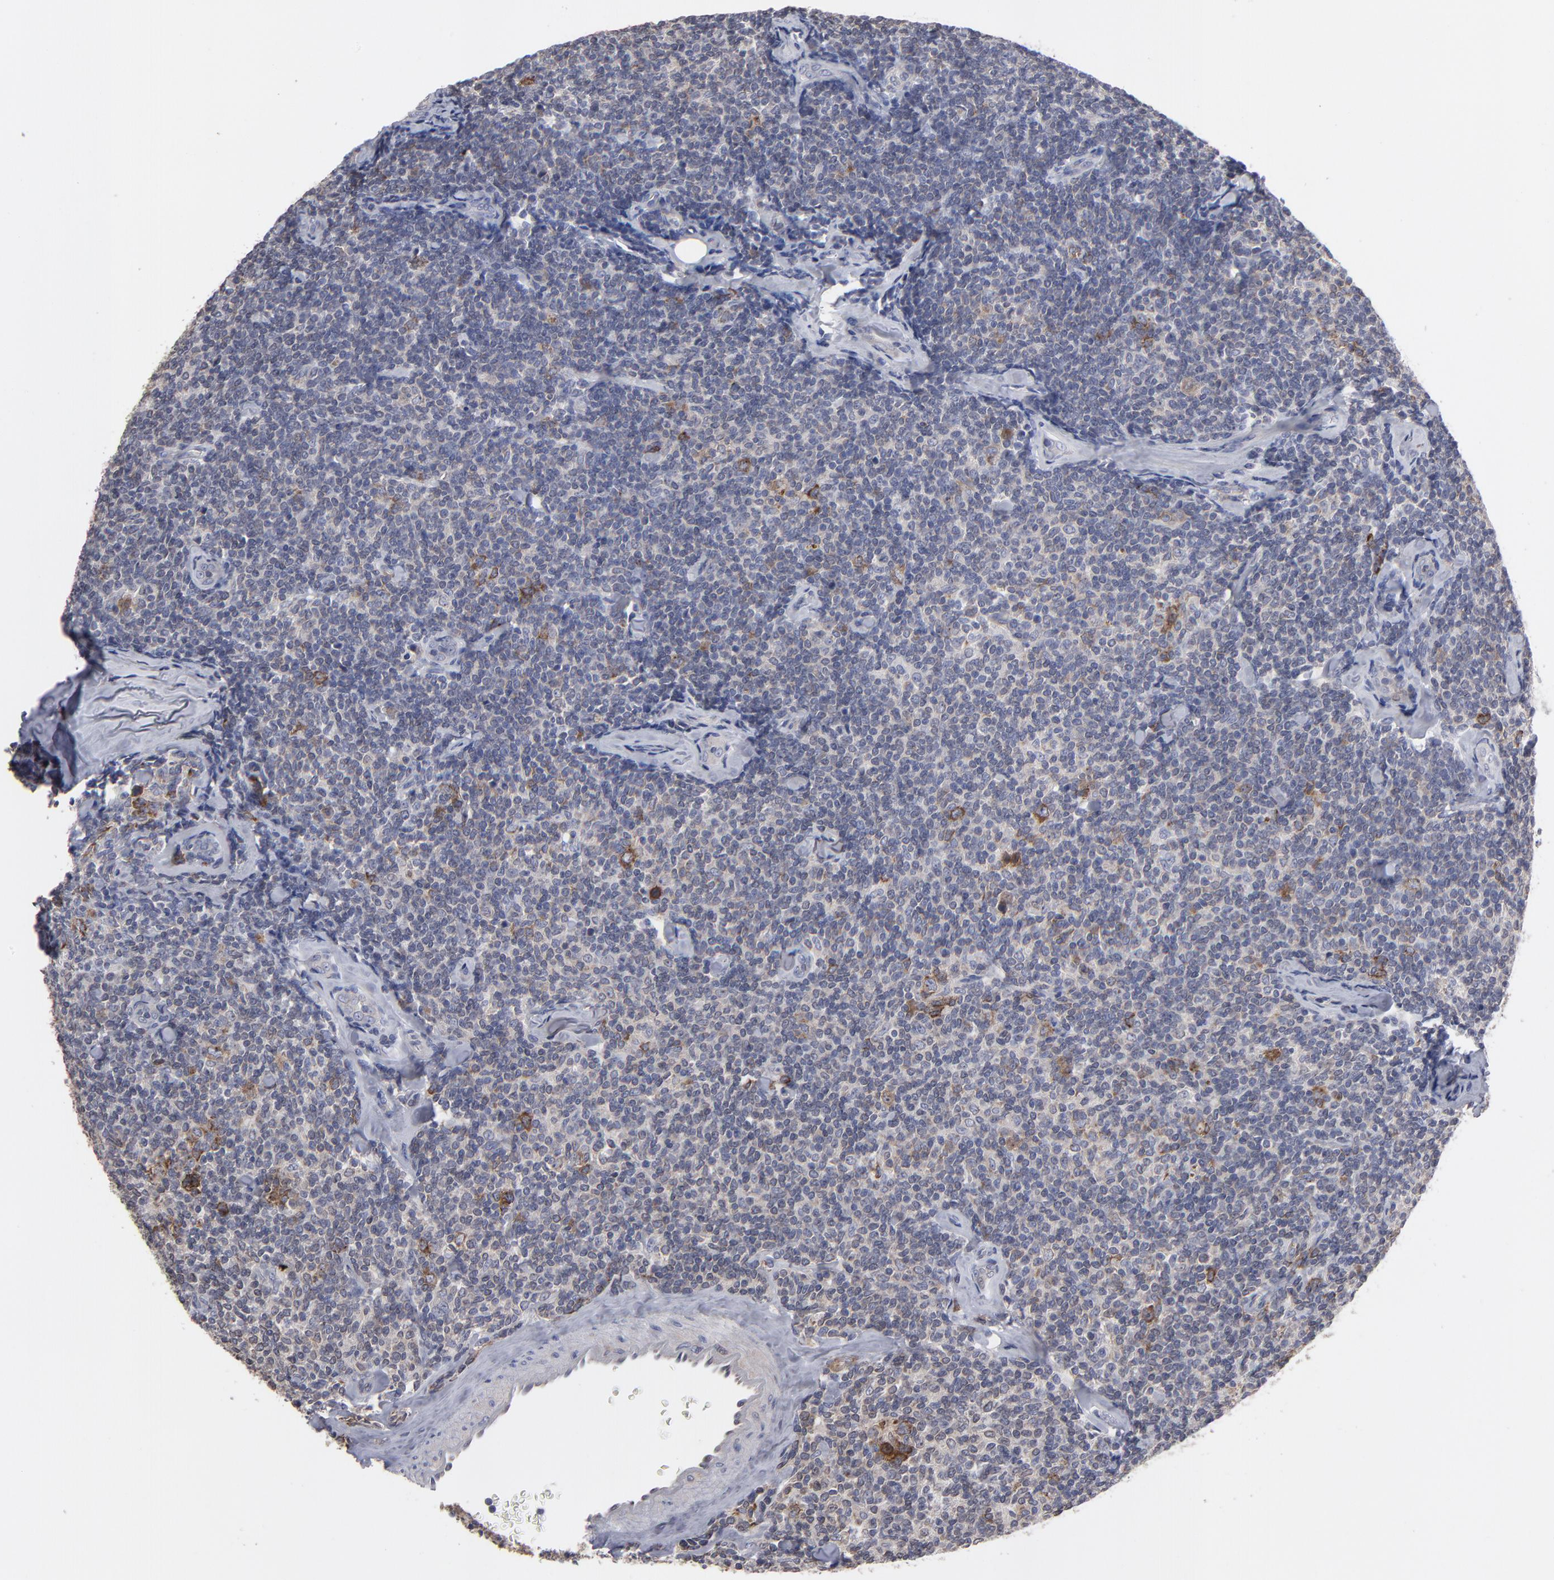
{"staining": {"intensity": "weak", "quantity": "25%-75%", "location": "cytoplasmic/membranous"}, "tissue": "lymphoma", "cell_type": "Tumor cells", "image_type": "cancer", "snomed": [{"axis": "morphology", "description": "Malignant lymphoma, non-Hodgkin's type, Low grade"}, {"axis": "topography", "description": "Lymph node"}], "caption": "Immunohistochemical staining of human malignant lymphoma, non-Hodgkin's type (low-grade) displays weak cytoplasmic/membranous protein expression in approximately 25%-75% of tumor cells. Ihc stains the protein in brown and the nuclei are stained blue.", "gene": "CEP97", "patient": {"sex": "female", "age": 56}}